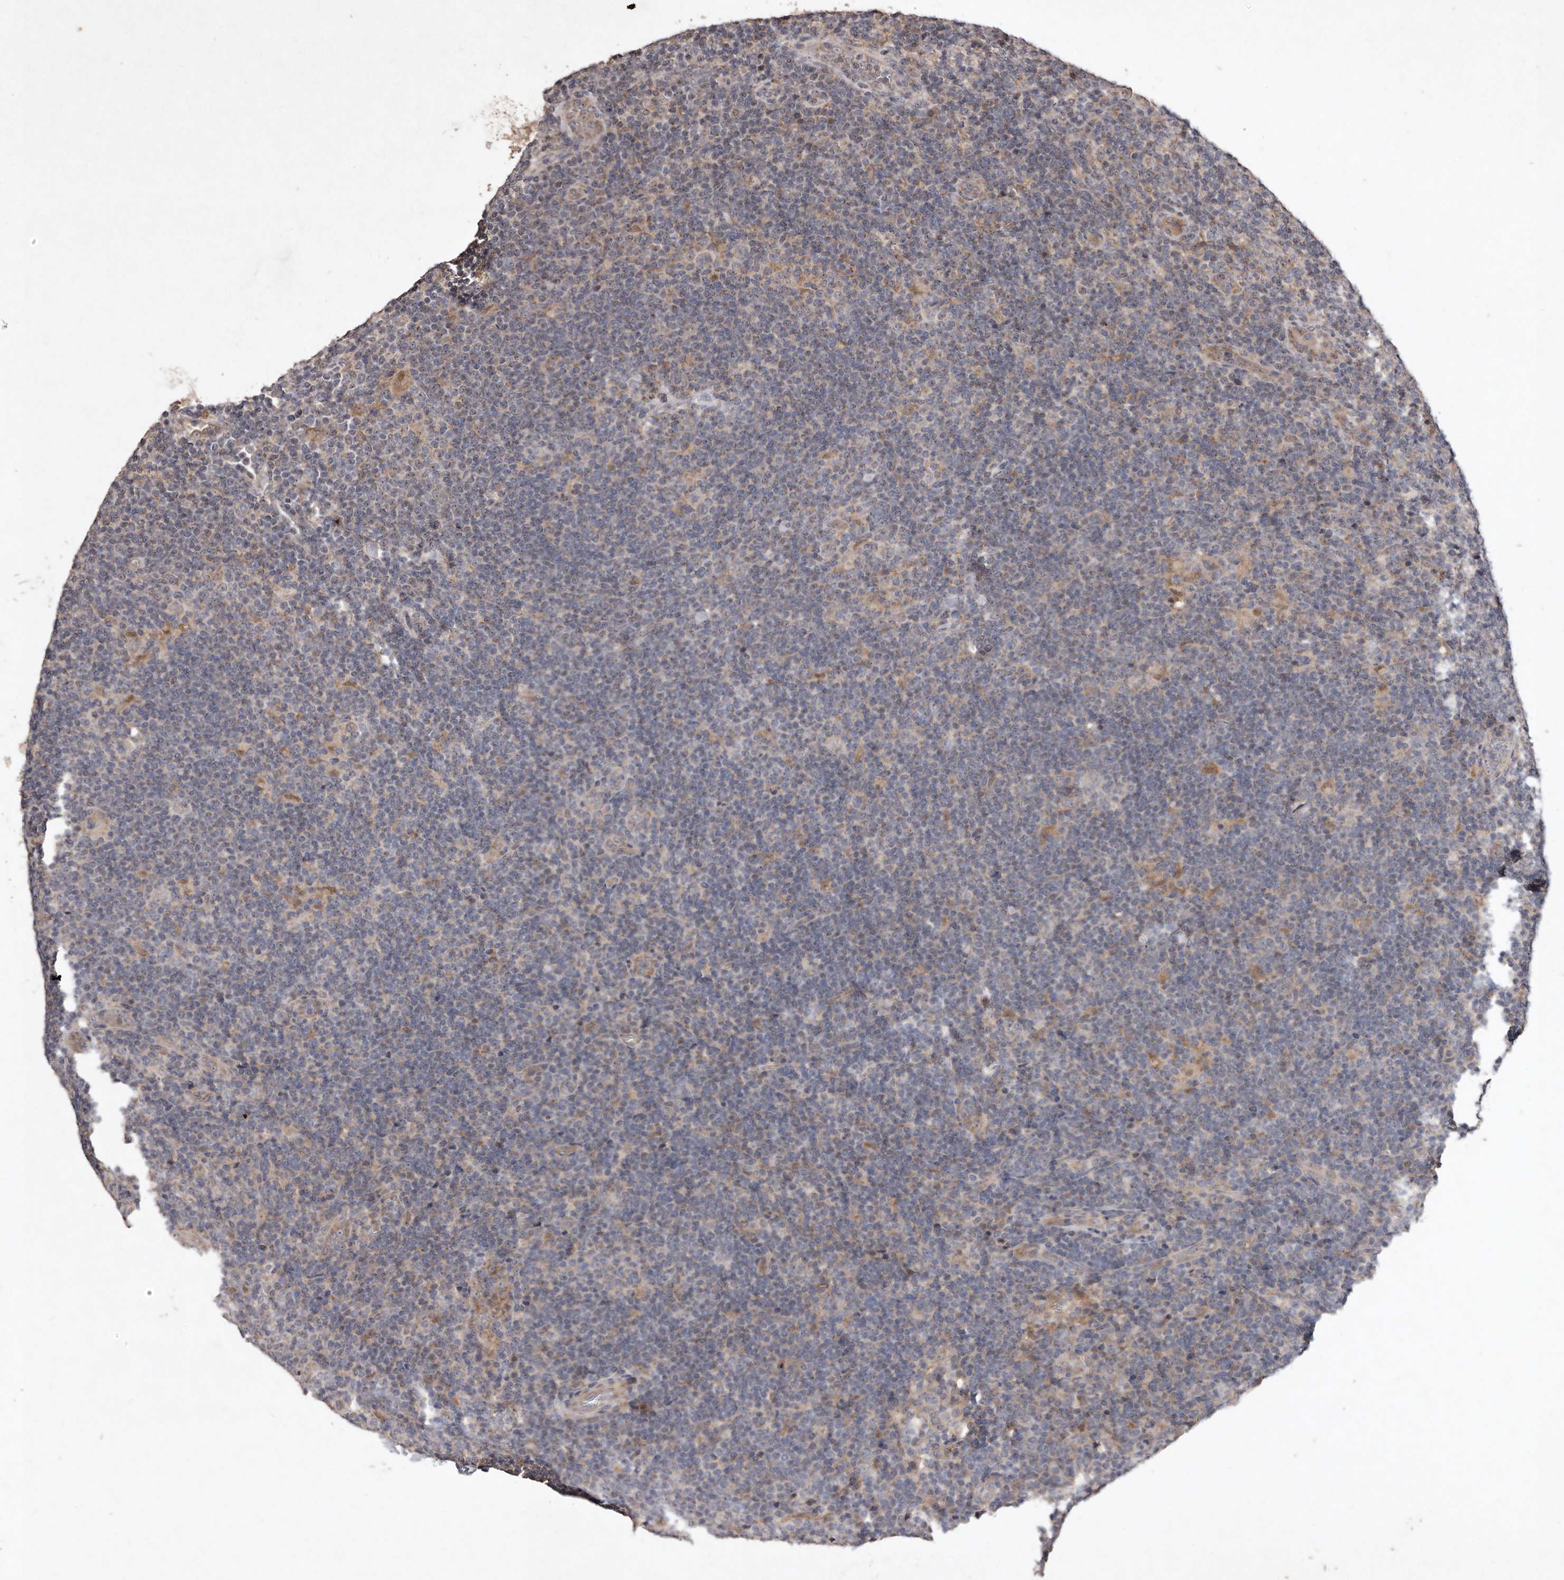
{"staining": {"intensity": "negative", "quantity": "none", "location": "none"}, "tissue": "lymphoma", "cell_type": "Tumor cells", "image_type": "cancer", "snomed": [{"axis": "morphology", "description": "Hodgkin's disease, NOS"}, {"axis": "topography", "description": "Lymph node"}], "caption": "Hodgkin's disease stained for a protein using immunohistochemistry exhibits no staining tumor cells.", "gene": "FLAD1", "patient": {"sex": "female", "age": 57}}